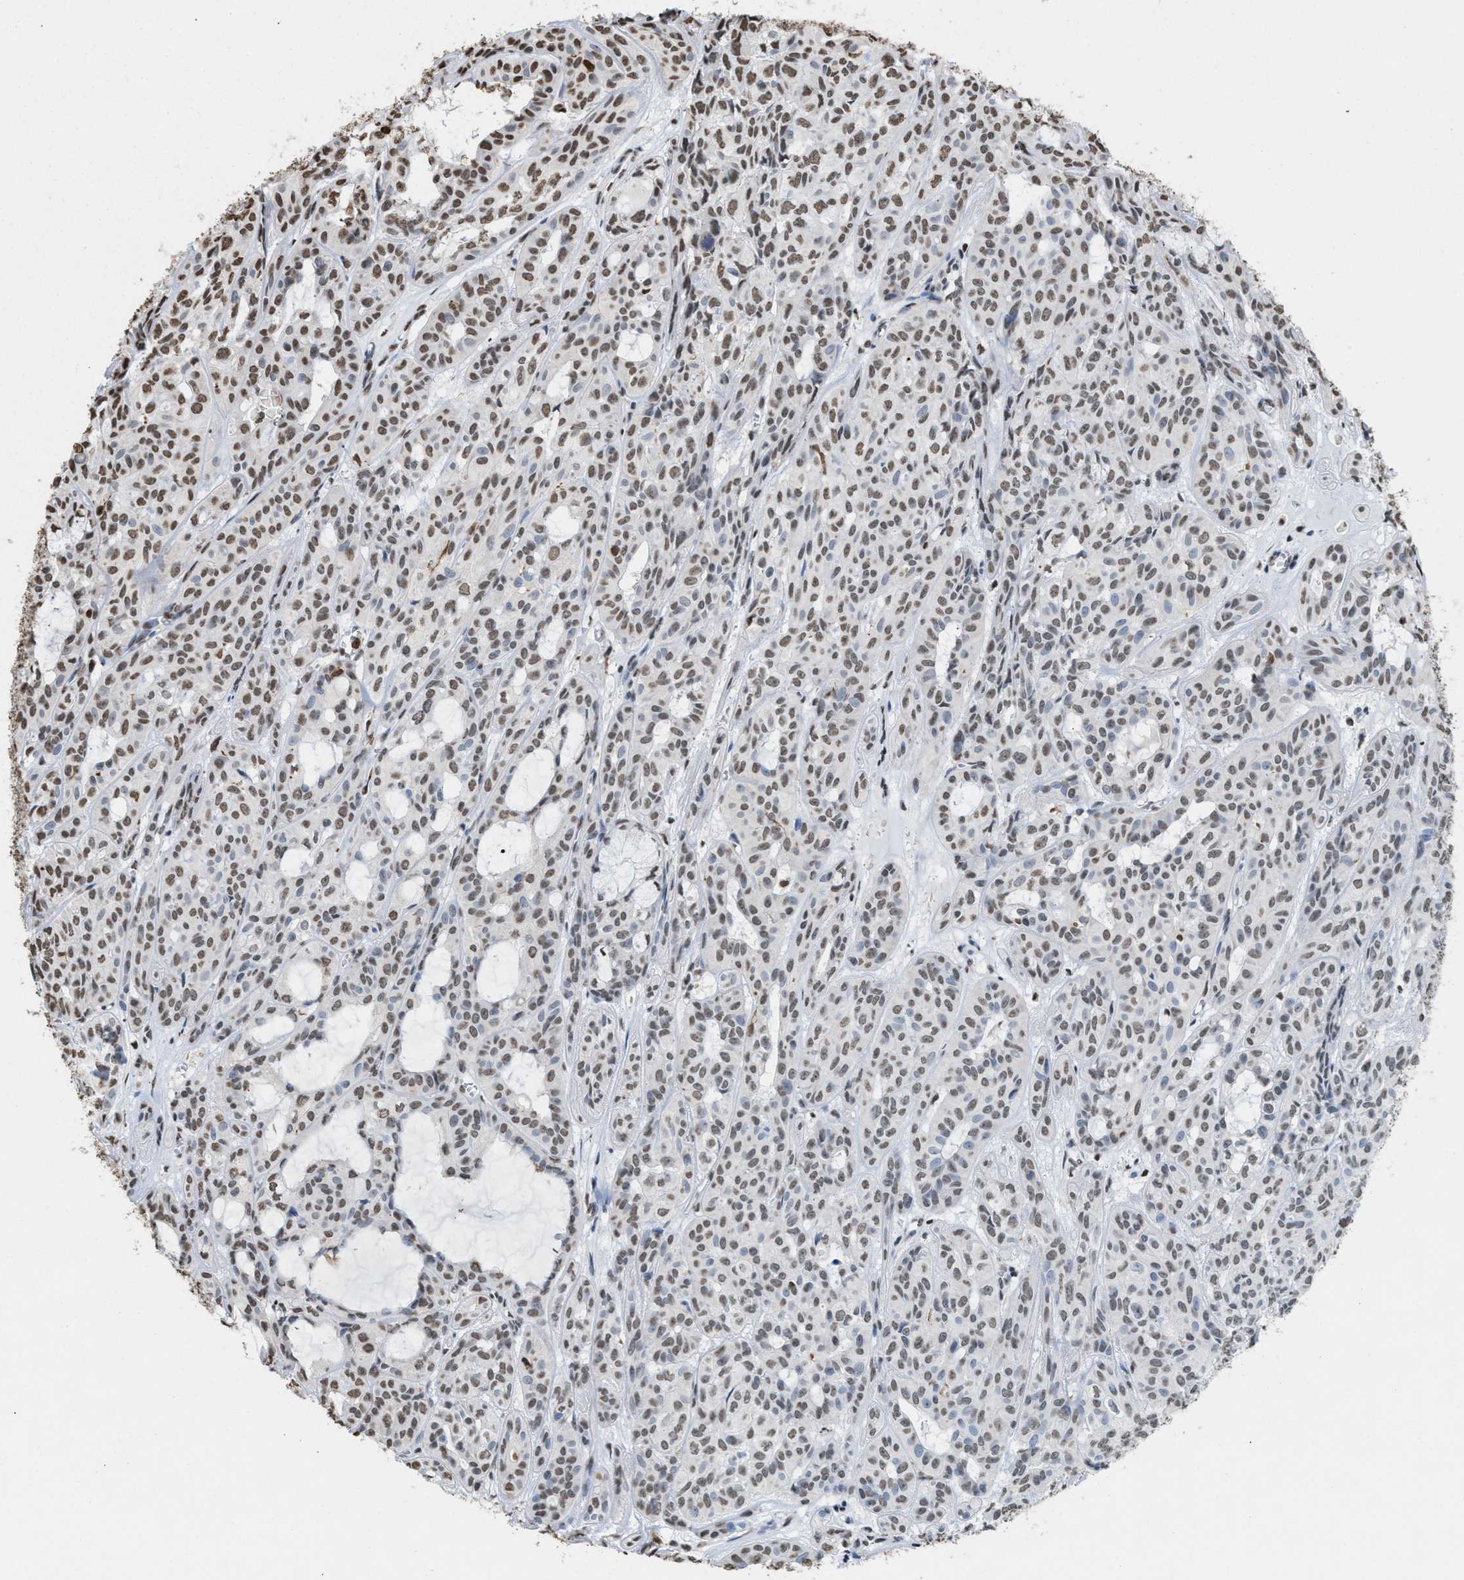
{"staining": {"intensity": "moderate", "quantity": ">75%", "location": "nuclear"}, "tissue": "head and neck cancer", "cell_type": "Tumor cells", "image_type": "cancer", "snomed": [{"axis": "morphology", "description": "Adenocarcinoma, NOS"}, {"axis": "topography", "description": "Salivary gland, NOS"}, {"axis": "topography", "description": "Head-Neck"}], "caption": "Brown immunohistochemical staining in head and neck adenocarcinoma demonstrates moderate nuclear staining in approximately >75% of tumor cells.", "gene": "NUP88", "patient": {"sex": "female", "age": 76}}